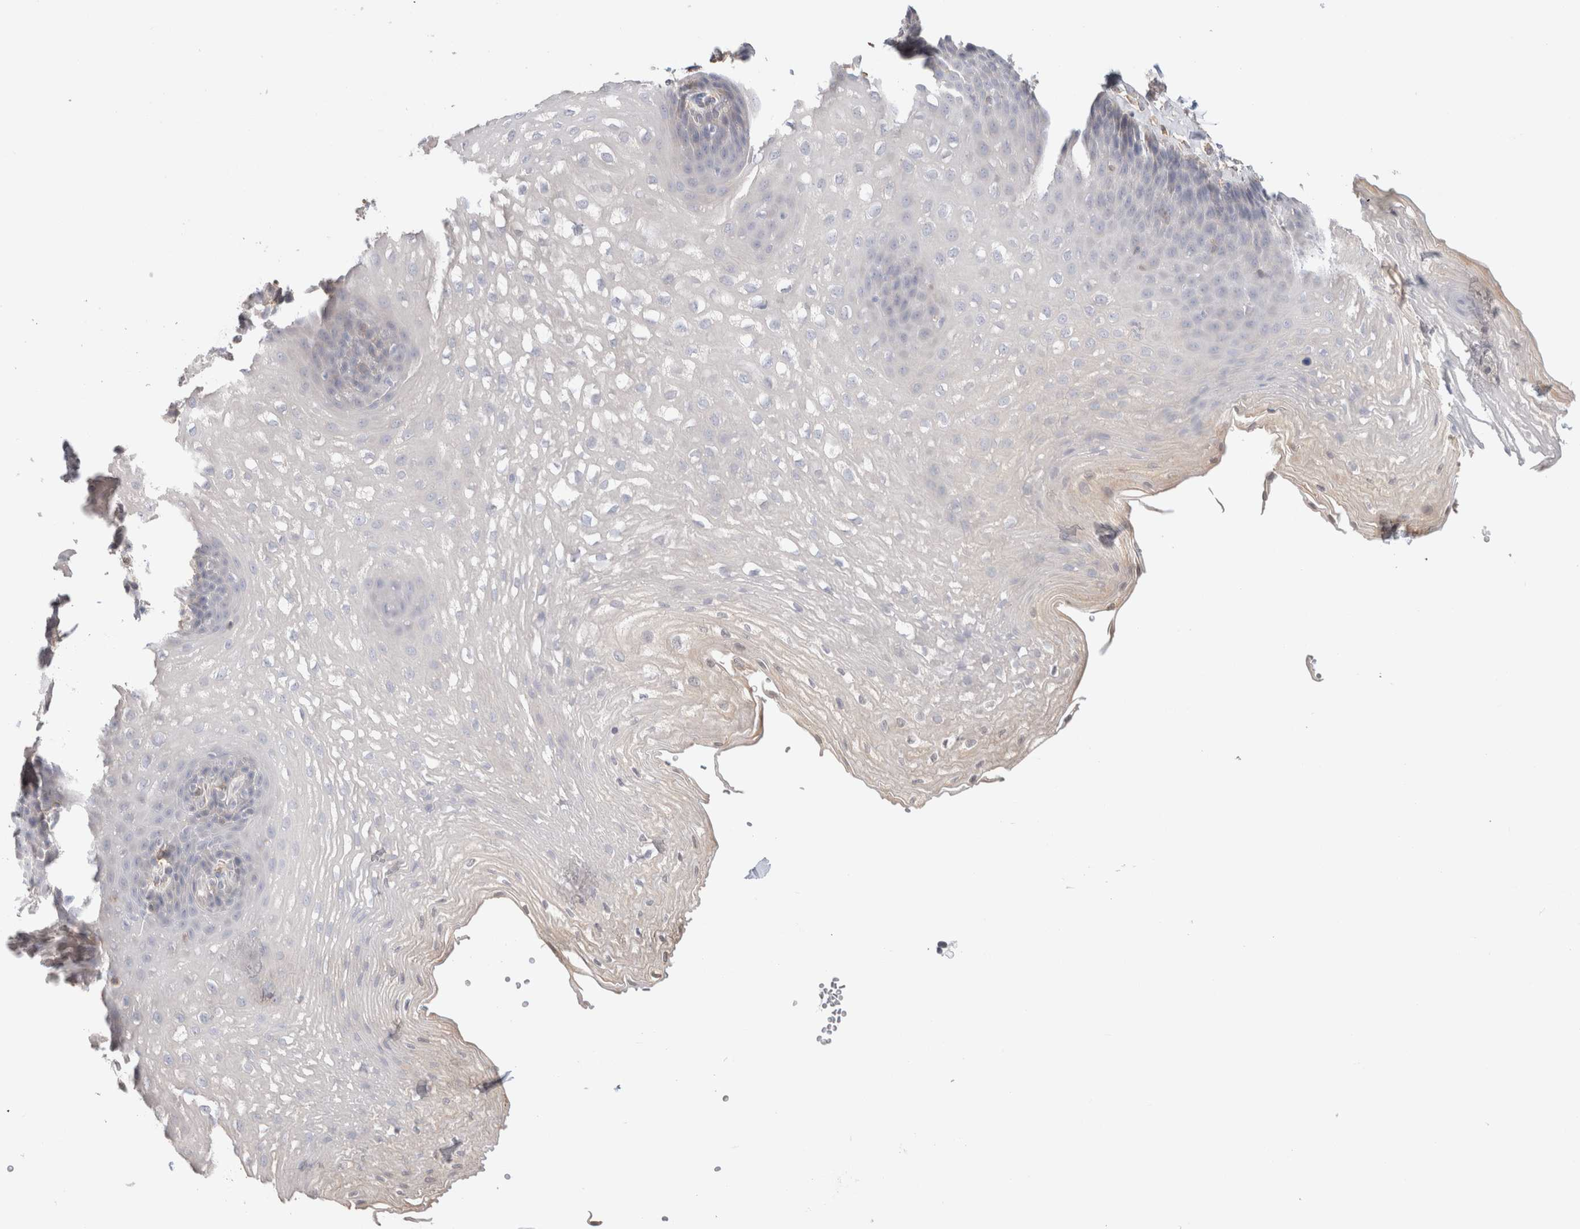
{"staining": {"intensity": "negative", "quantity": "none", "location": "none"}, "tissue": "esophagus", "cell_type": "Squamous epithelial cells", "image_type": "normal", "snomed": [{"axis": "morphology", "description": "Normal tissue, NOS"}, {"axis": "topography", "description": "Esophagus"}], "caption": "A high-resolution micrograph shows IHC staining of unremarkable esophagus, which reveals no significant staining in squamous epithelial cells.", "gene": "CAPN2", "patient": {"sex": "female", "age": 66}}